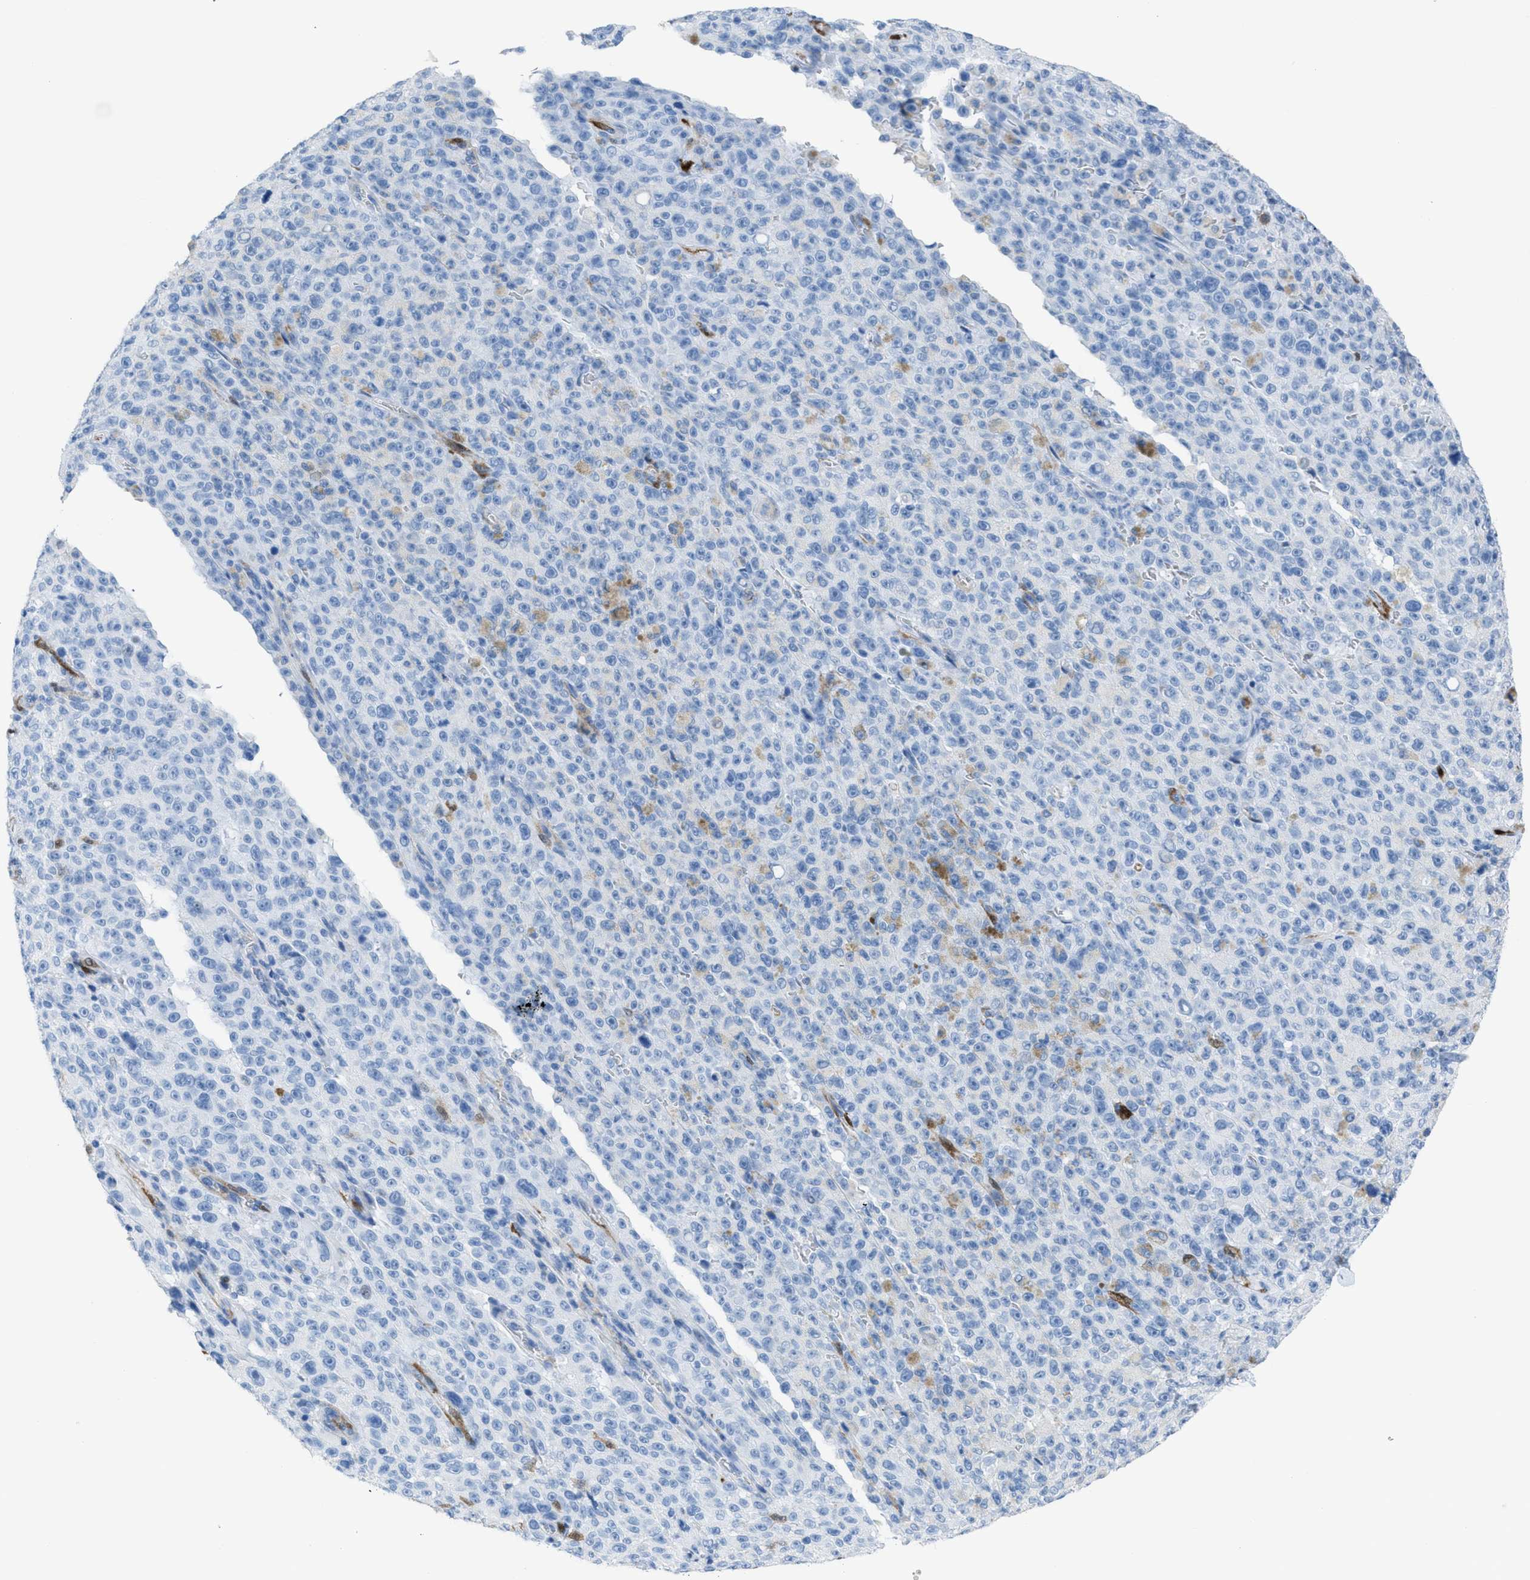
{"staining": {"intensity": "negative", "quantity": "none", "location": "none"}, "tissue": "melanoma", "cell_type": "Tumor cells", "image_type": "cancer", "snomed": [{"axis": "morphology", "description": "Malignant melanoma, NOS"}, {"axis": "topography", "description": "Skin"}], "caption": "Immunohistochemical staining of melanoma reveals no significant positivity in tumor cells. The staining is performed using DAB brown chromogen with nuclei counter-stained in using hematoxylin.", "gene": "CDKN2A", "patient": {"sex": "female", "age": 82}}